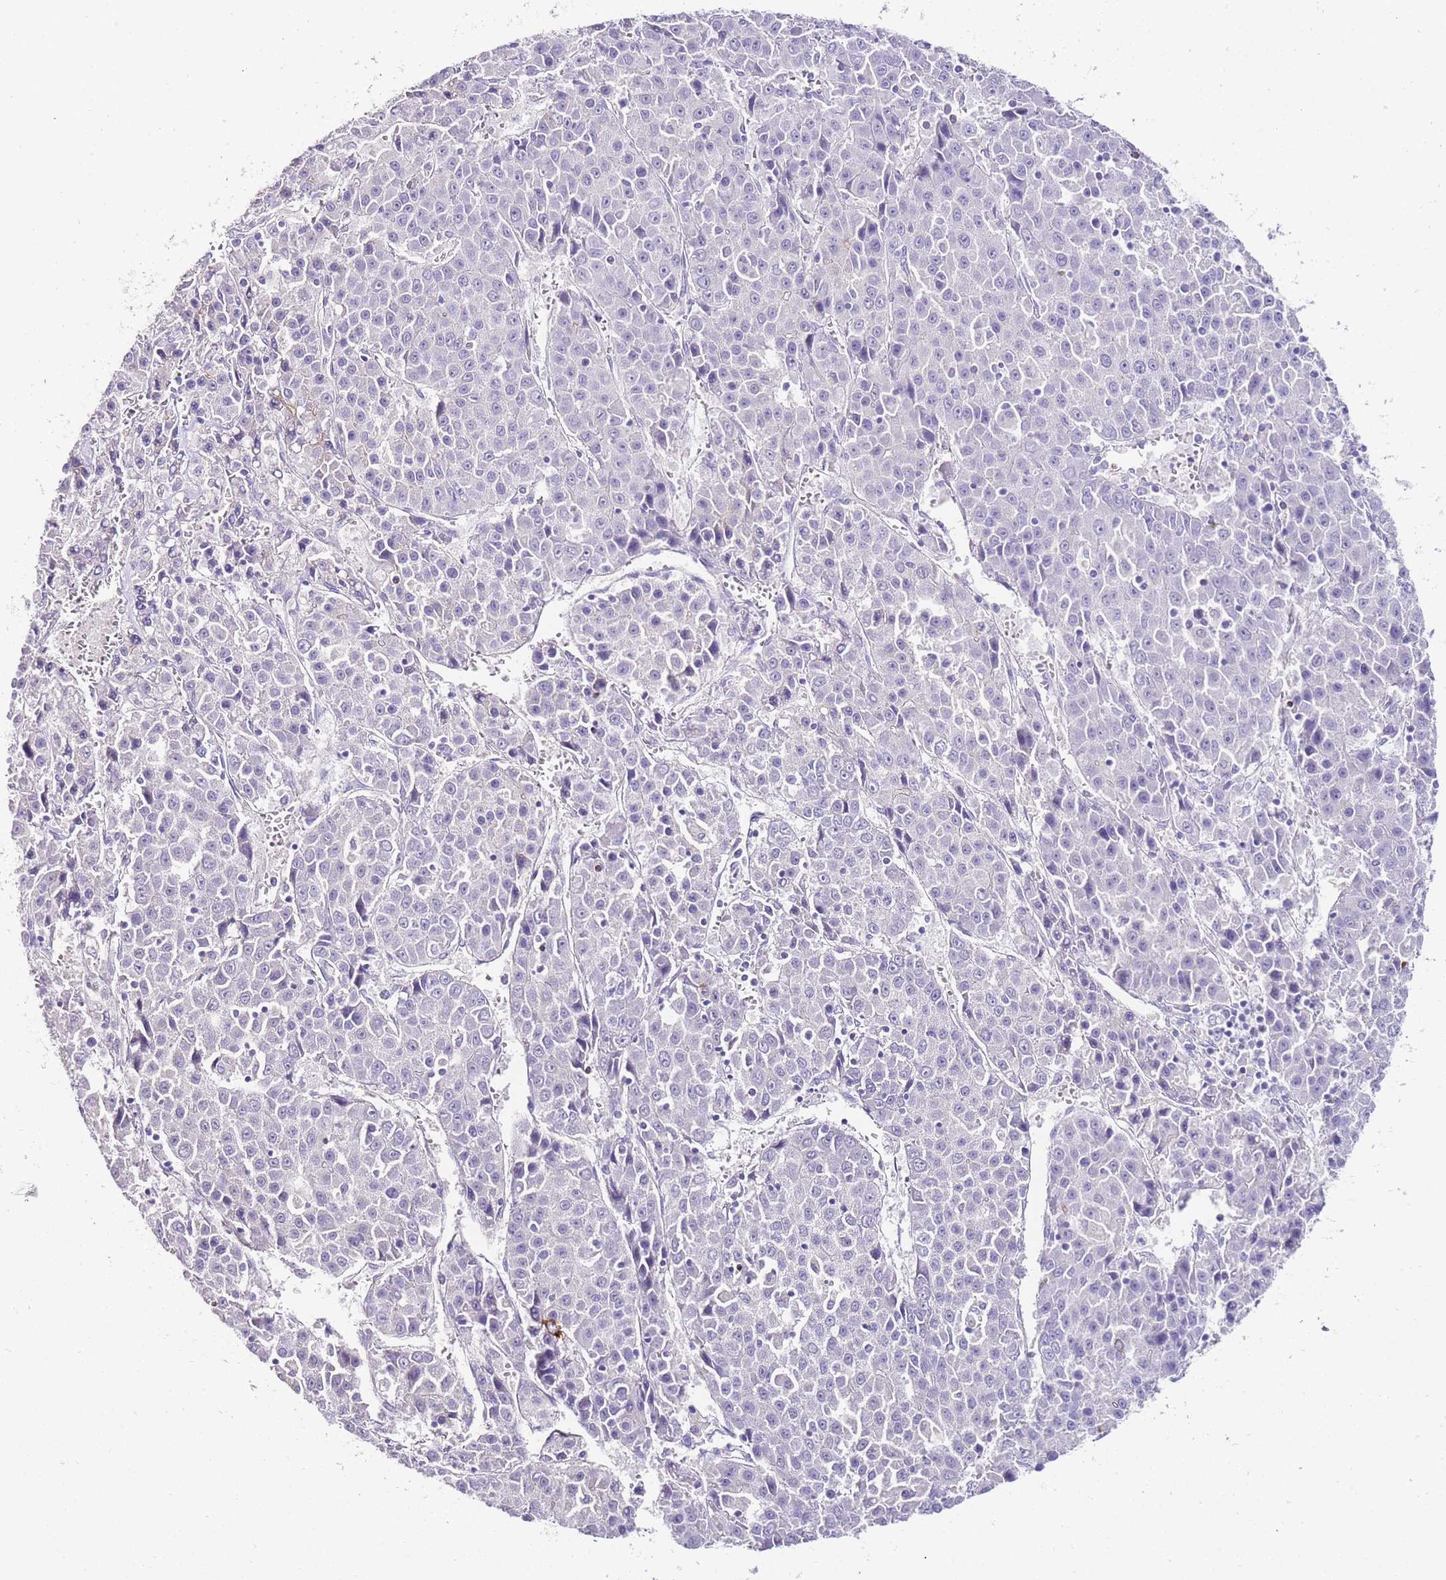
{"staining": {"intensity": "negative", "quantity": "none", "location": "none"}, "tissue": "liver cancer", "cell_type": "Tumor cells", "image_type": "cancer", "snomed": [{"axis": "morphology", "description": "Carcinoma, Hepatocellular, NOS"}, {"axis": "topography", "description": "Liver"}], "caption": "This photomicrograph is of hepatocellular carcinoma (liver) stained with immunohistochemistry (IHC) to label a protein in brown with the nuclei are counter-stained blue. There is no expression in tumor cells.", "gene": "DPP4", "patient": {"sex": "female", "age": 53}}